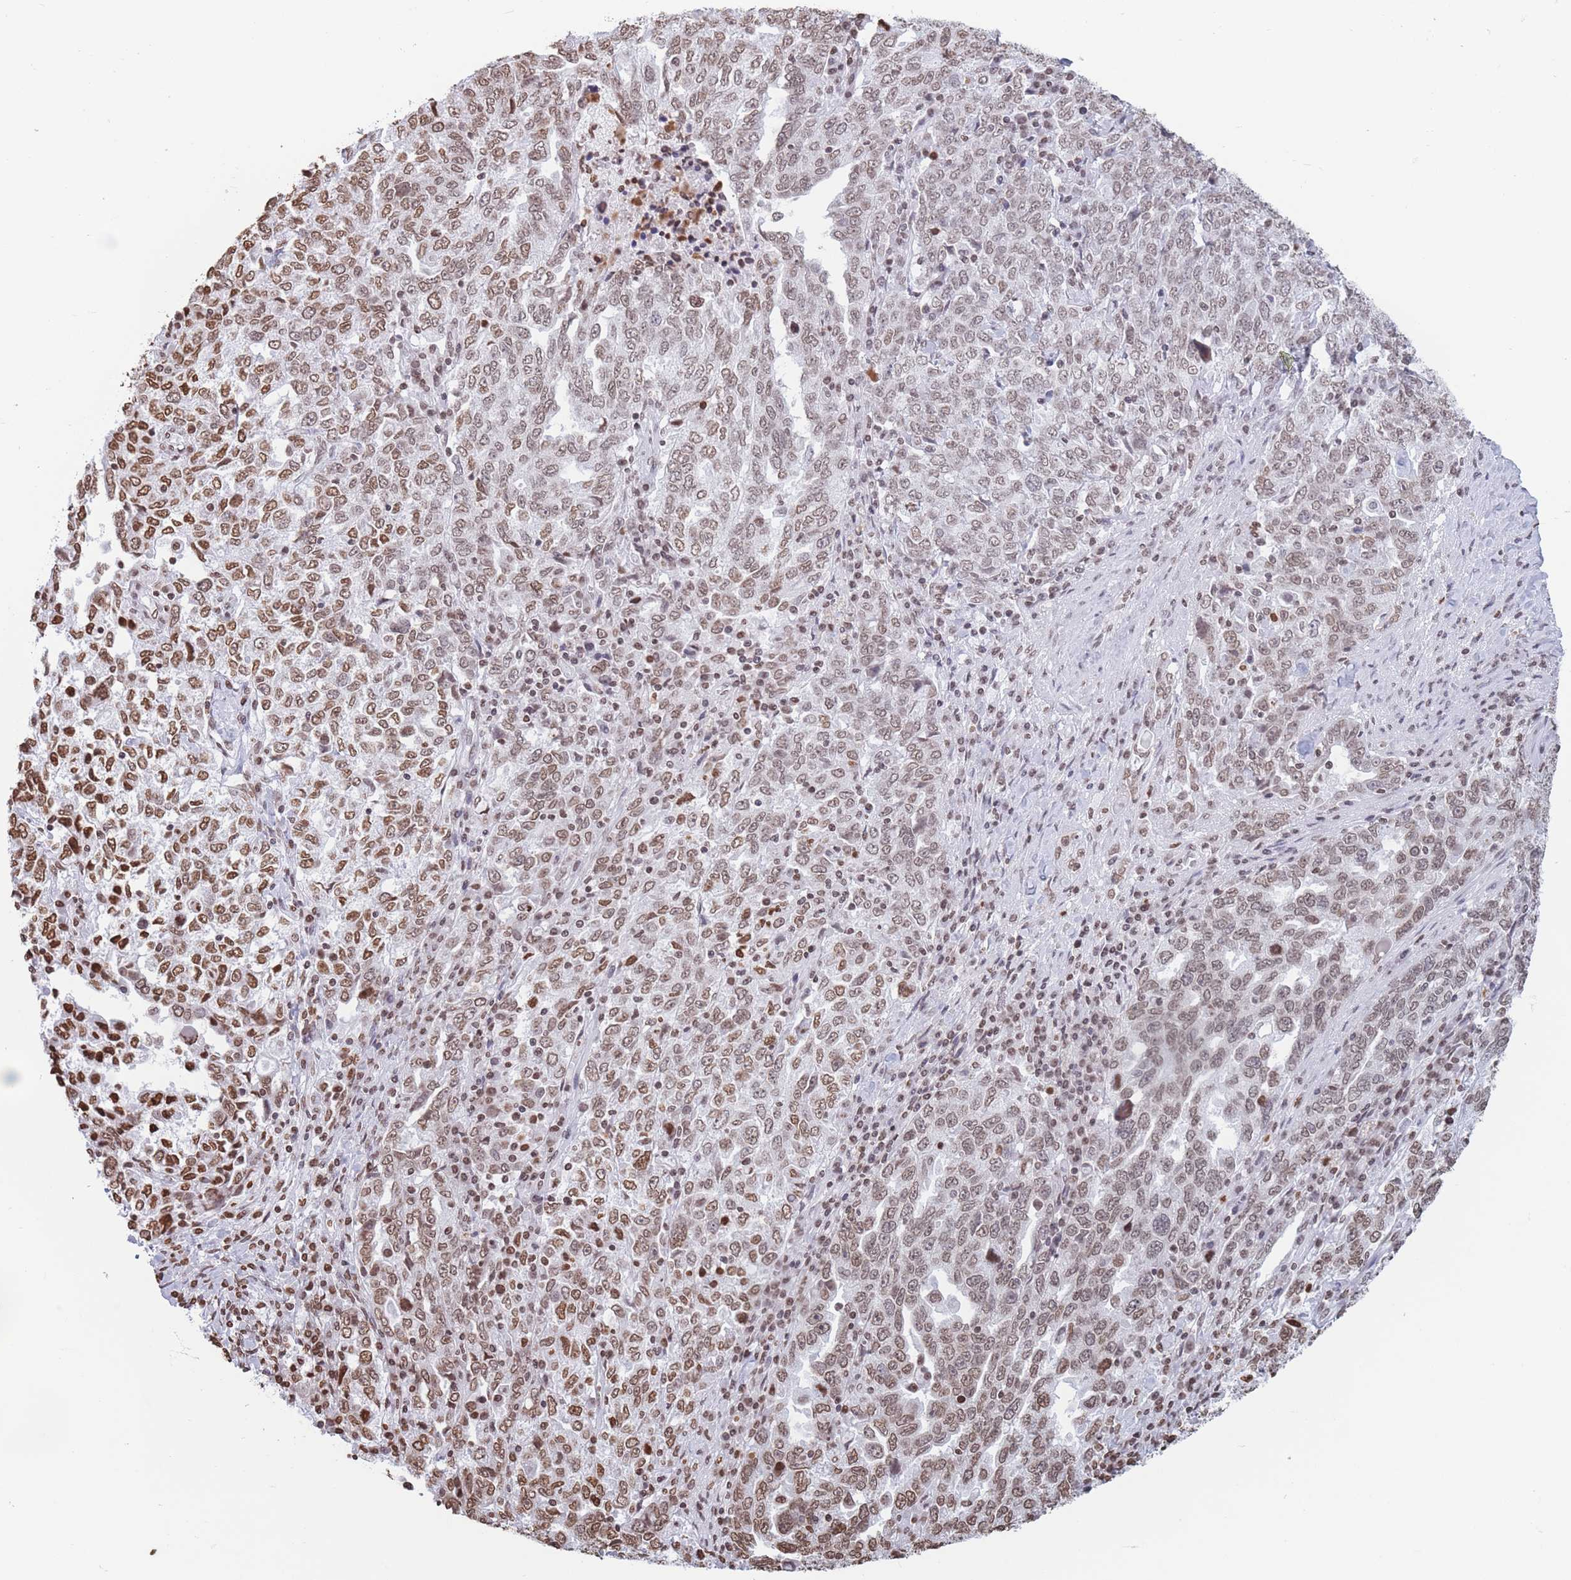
{"staining": {"intensity": "moderate", "quantity": ">75%", "location": "nuclear"}, "tissue": "ovarian cancer", "cell_type": "Tumor cells", "image_type": "cancer", "snomed": [{"axis": "morphology", "description": "Carcinoma, endometroid"}, {"axis": "topography", "description": "Ovary"}], "caption": "About >75% of tumor cells in ovarian cancer (endometroid carcinoma) demonstrate moderate nuclear protein staining as visualized by brown immunohistochemical staining.", "gene": "RYK", "patient": {"sex": "female", "age": 62}}